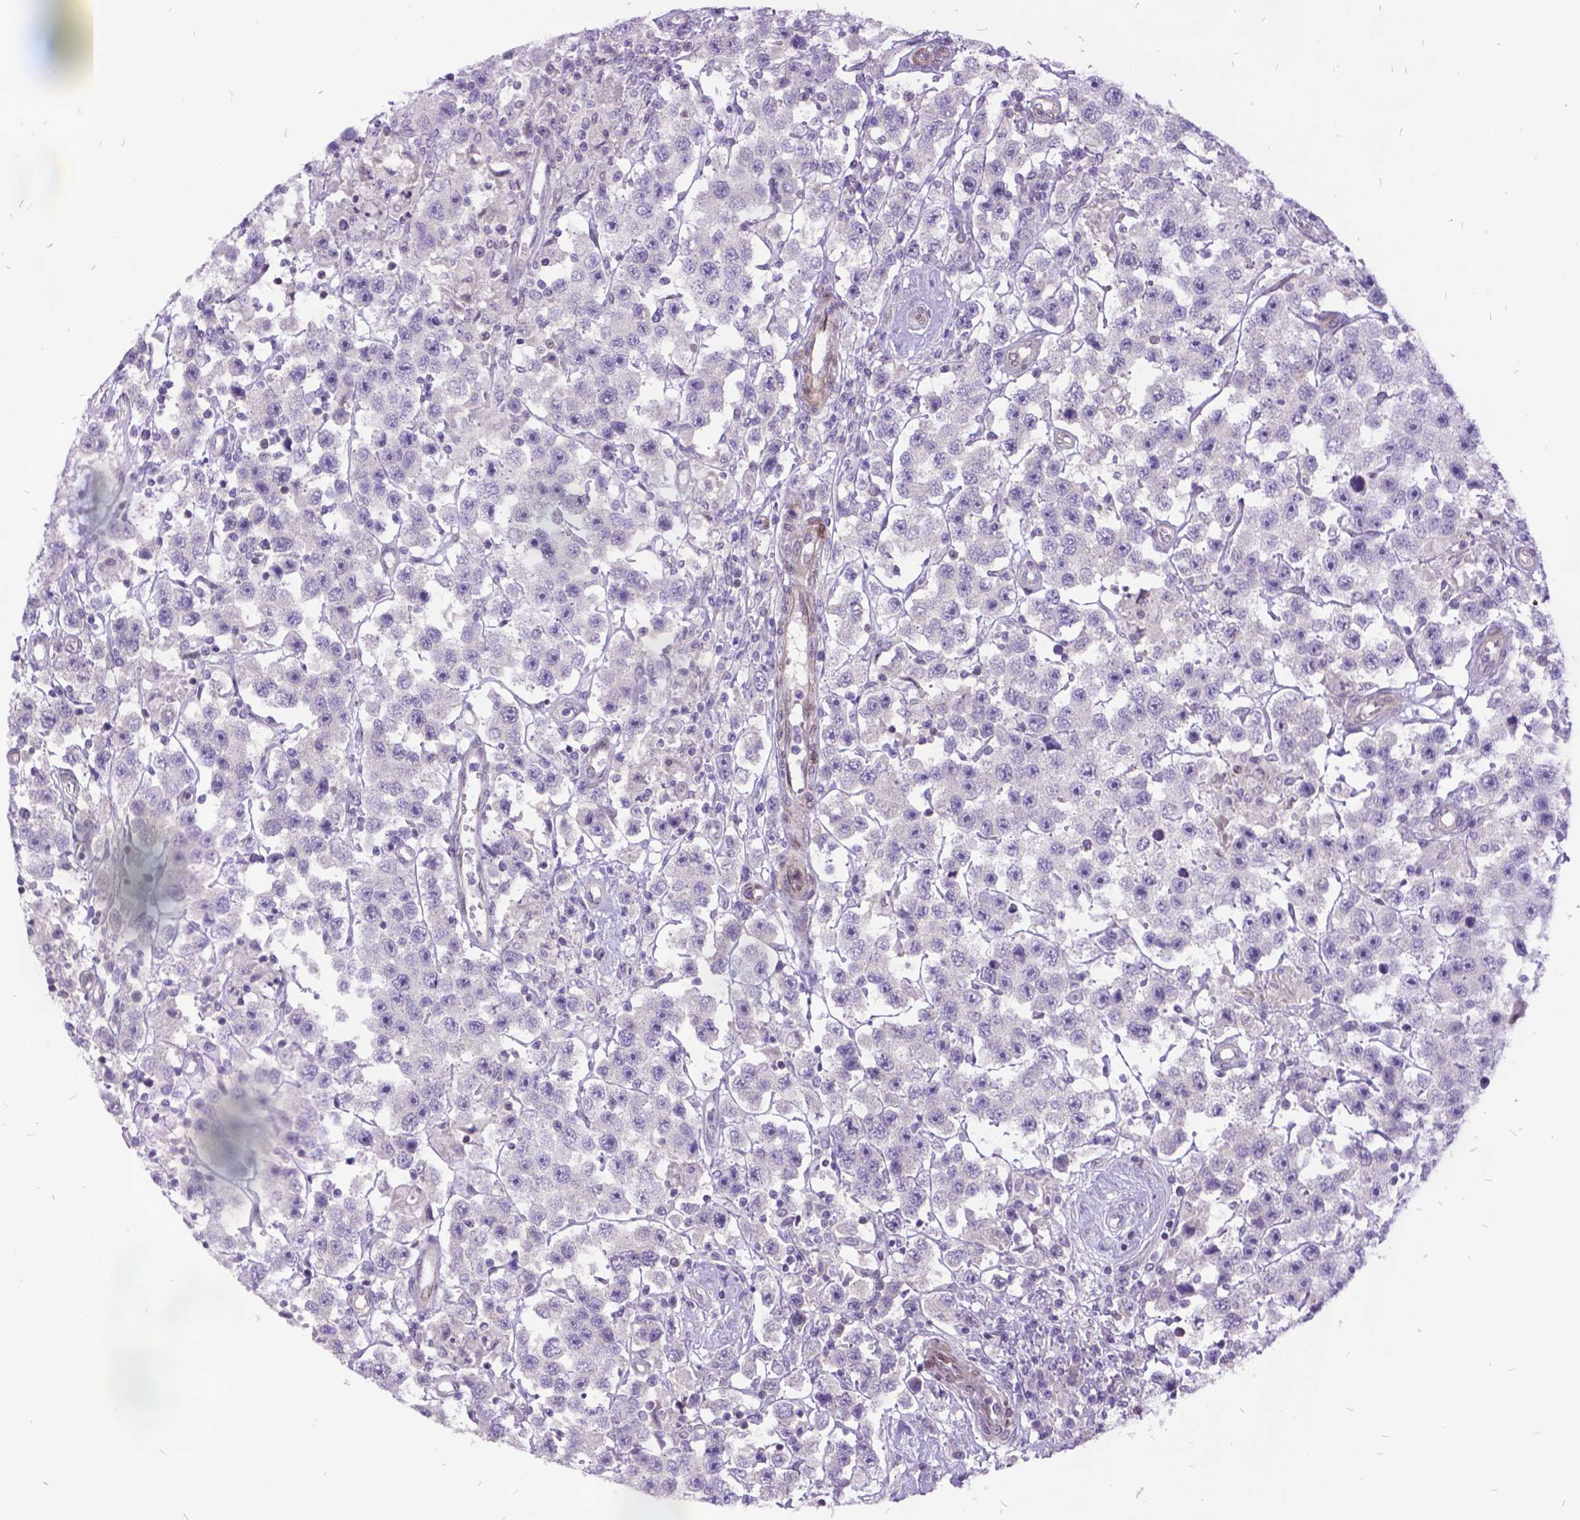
{"staining": {"intensity": "negative", "quantity": "none", "location": "none"}, "tissue": "testis cancer", "cell_type": "Tumor cells", "image_type": "cancer", "snomed": [{"axis": "morphology", "description": "Seminoma, NOS"}, {"axis": "topography", "description": "Testis"}], "caption": "Testis cancer was stained to show a protein in brown. There is no significant expression in tumor cells. (Brightfield microscopy of DAB immunohistochemistry (IHC) at high magnification).", "gene": "GRB7", "patient": {"sex": "male", "age": 45}}